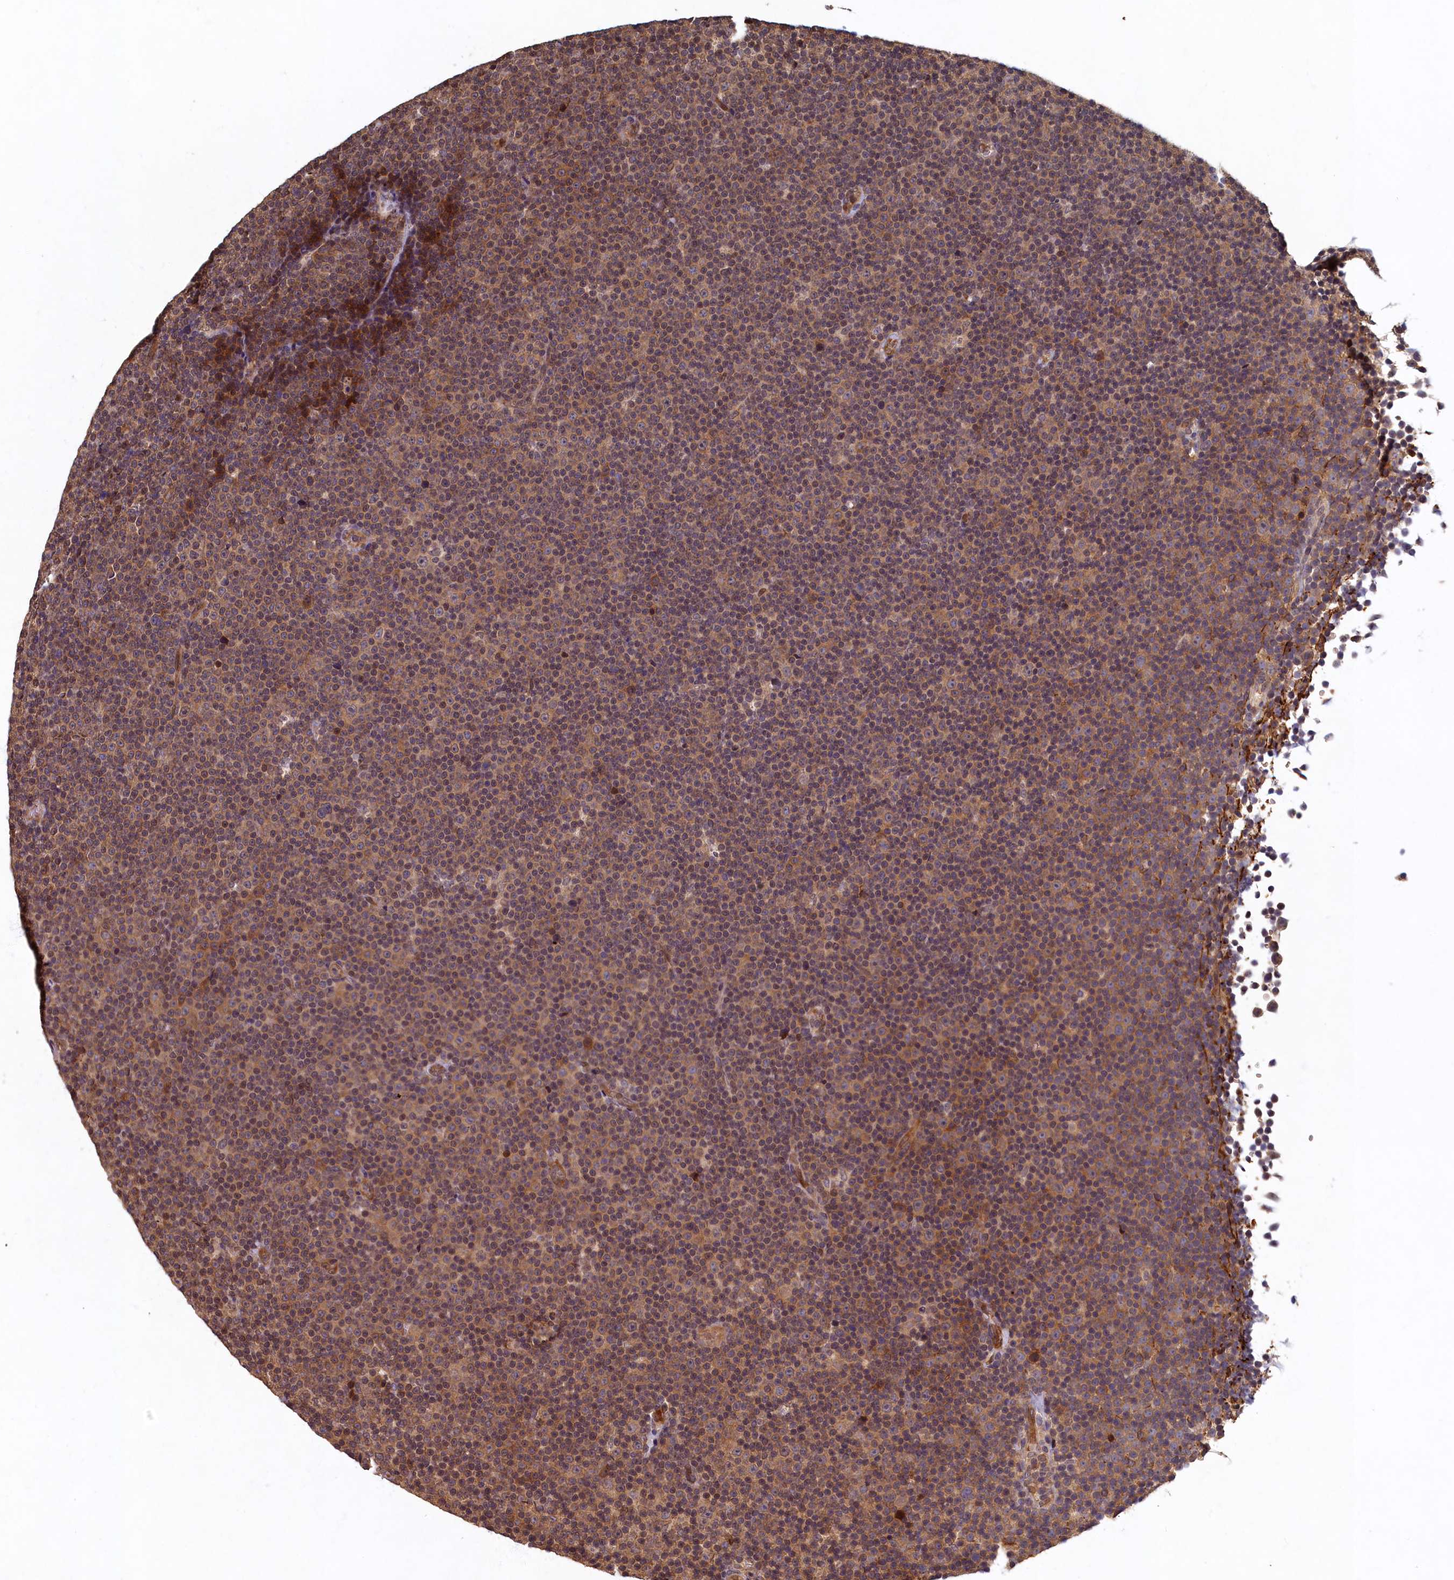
{"staining": {"intensity": "weak", "quantity": "25%-75%", "location": "cytoplasmic/membranous,nuclear"}, "tissue": "lymphoma", "cell_type": "Tumor cells", "image_type": "cancer", "snomed": [{"axis": "morphology", "description": "Malignant lymphoma, non-Hodgkin's type, Low grade"}, {"axis": "topography", "description": "Lymph node"}], "caption": "Malignant lymphoma, non-Hodgkin's type (low-grade) stained with IHC shows weak cytoplasmic/membranous and nuclear staining in about 25%-75% of tumor cells.", "gene": "LCMT2", "patient": {"sex": "female", "age": 67}}